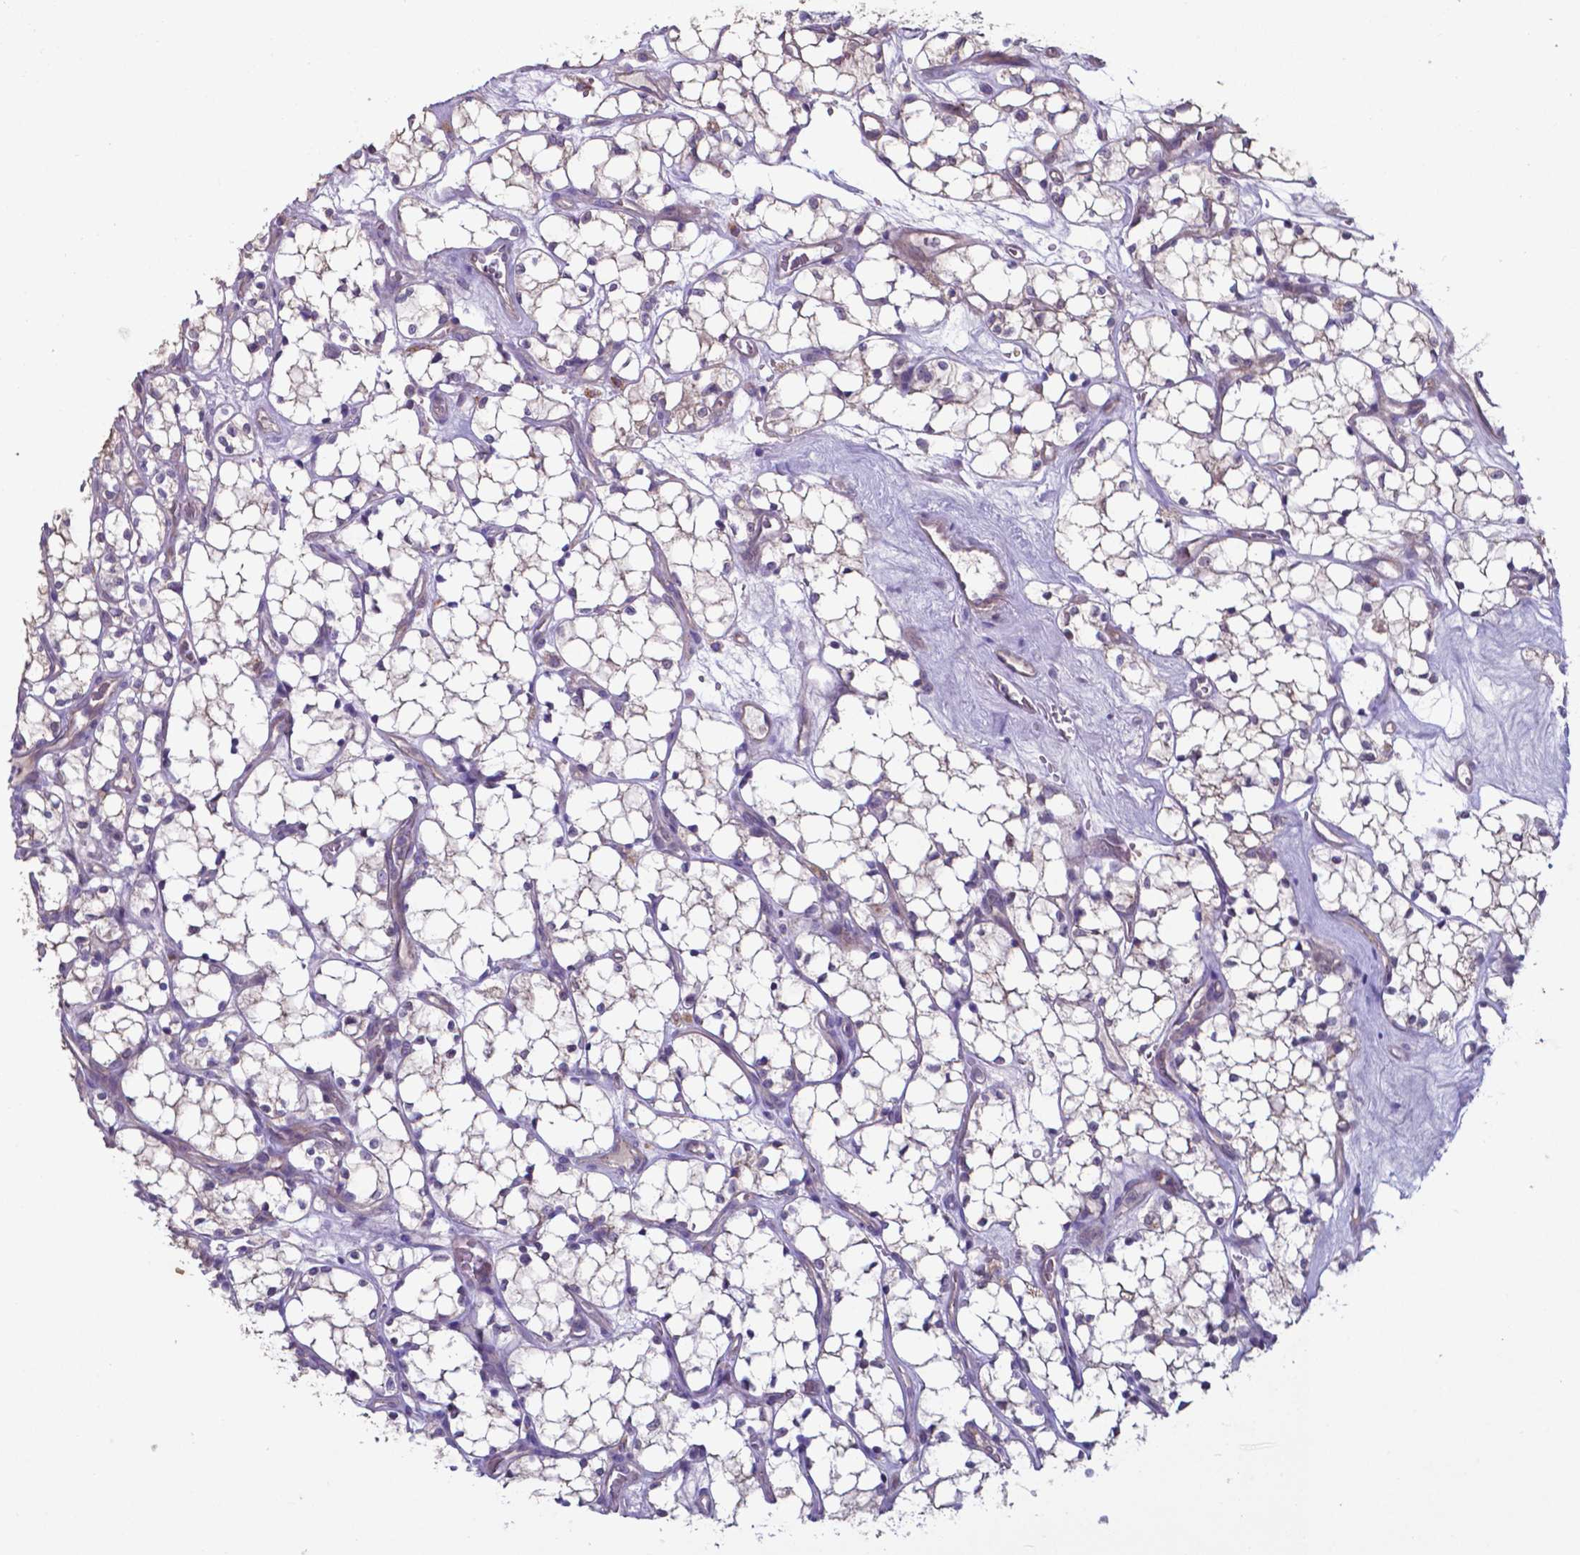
{"staining": {"intensity": "negative", "quantity": "none", "location": "none"}, "tissue": "renal cancer", "cell_type": "Tumor cells", "image_type": "cancer", "snomed": [{"axis": "morphology", "description": "Adenocarcinoma, NOS"}, {"axis": "topography", "description": "Kidney"}], "caption": "An image of human renal cancer is negative for staining in tumor cells.", "gene": "TYRO3", "patient": {"sex": "female", "age": 69}}